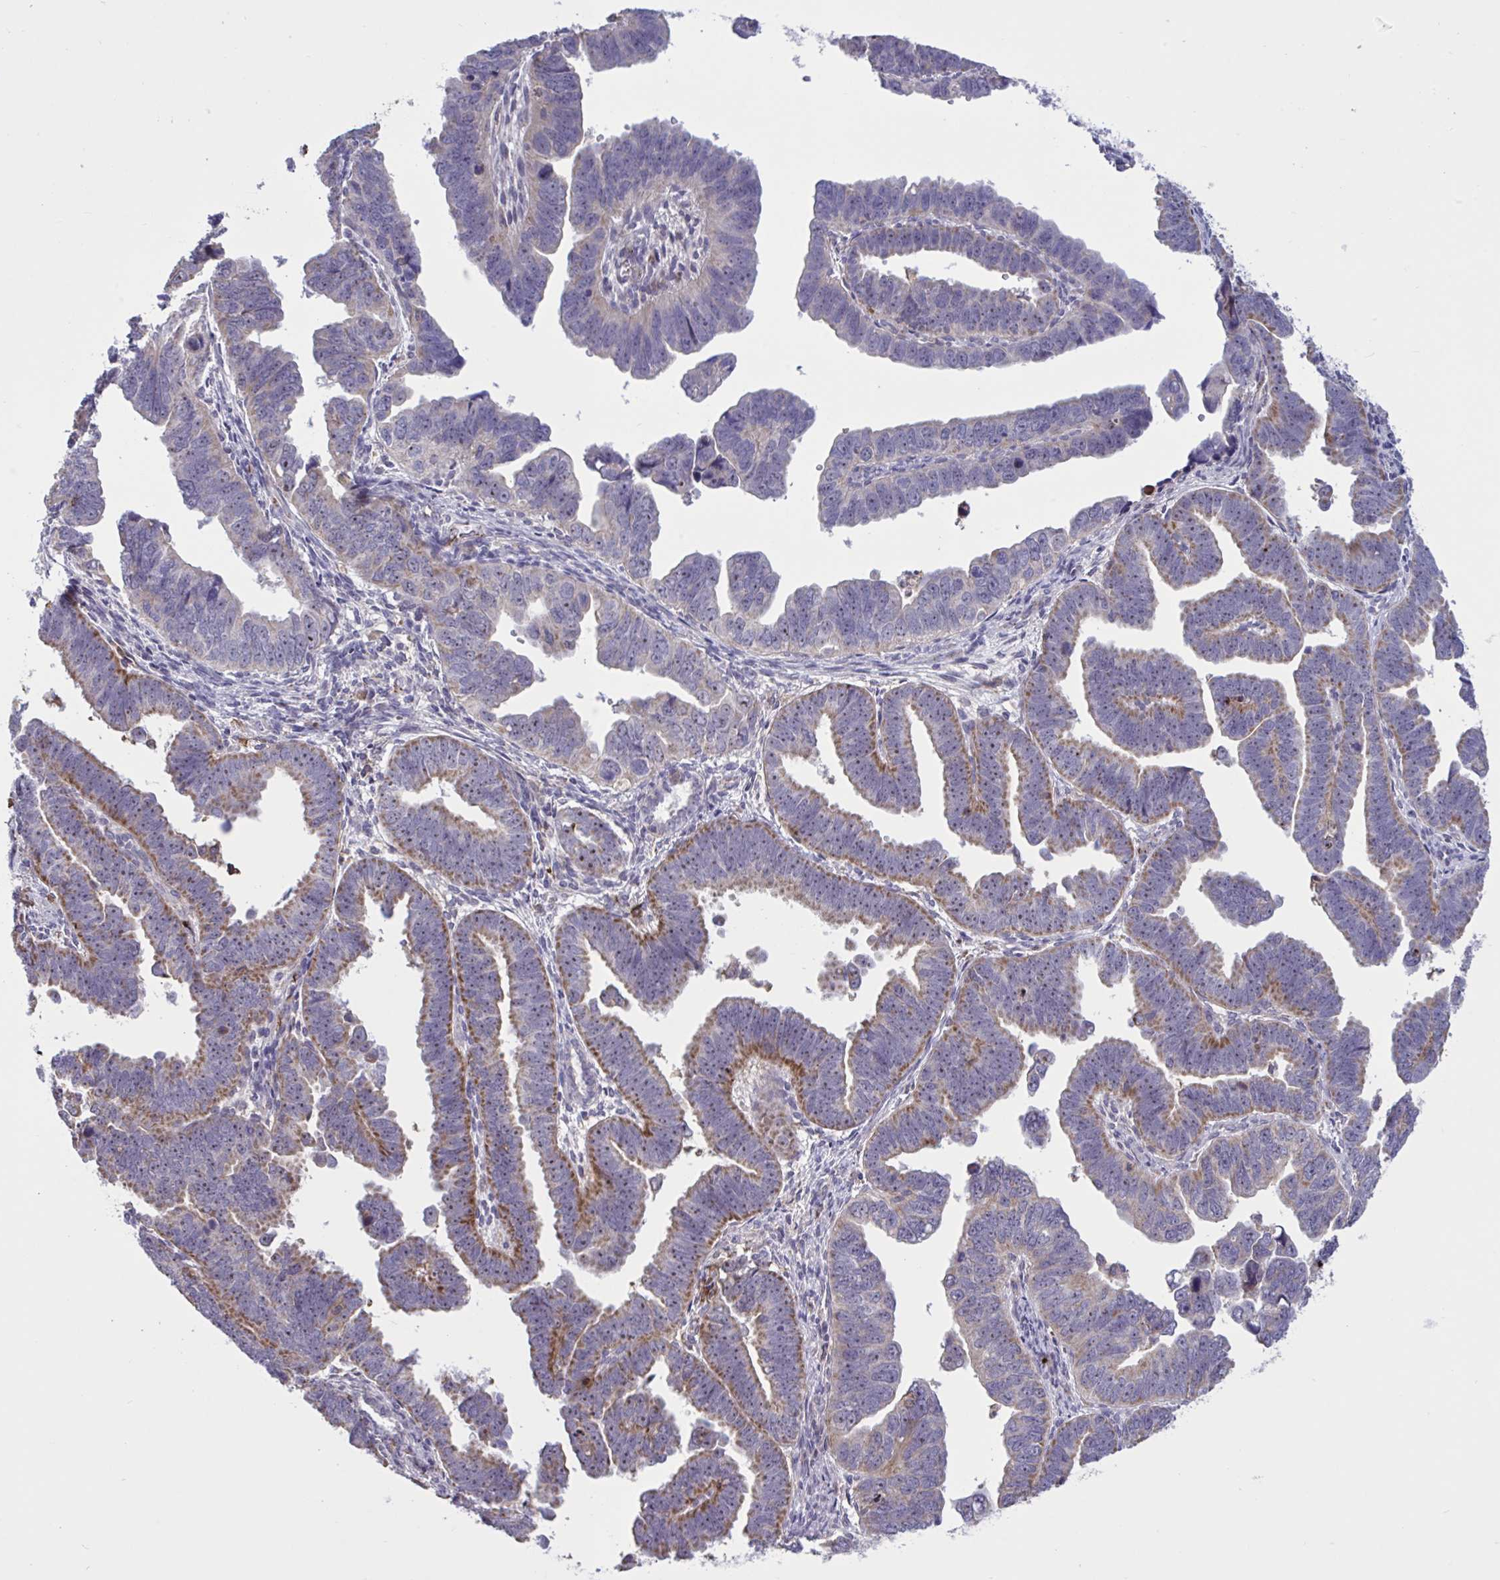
{"staining": {"intensity": "moderate", "quantity": "25%-75%", "location": "cytoplasmic/membranous"}, "tissue": "endometrial cancer", "cell_type": "Tumor cells", "image_type": "cancer", "snomed": [{"axis": "morphology", "description": "Adenocarcinoma, NOS"}, {"axis": "topography", "description": "Endometrium"}], "caption": "Protein expression analysis of endometrial cancer (adenocarcinoma) exhibits moderate cytoplasmic/membranous positivity in approximately 25%-75% of tumor cells. (brown staining indicates protein expression, while blue staining denotes nuclei).", "gene": "CD101", "patient": {"sex": "female", "age": 75}}